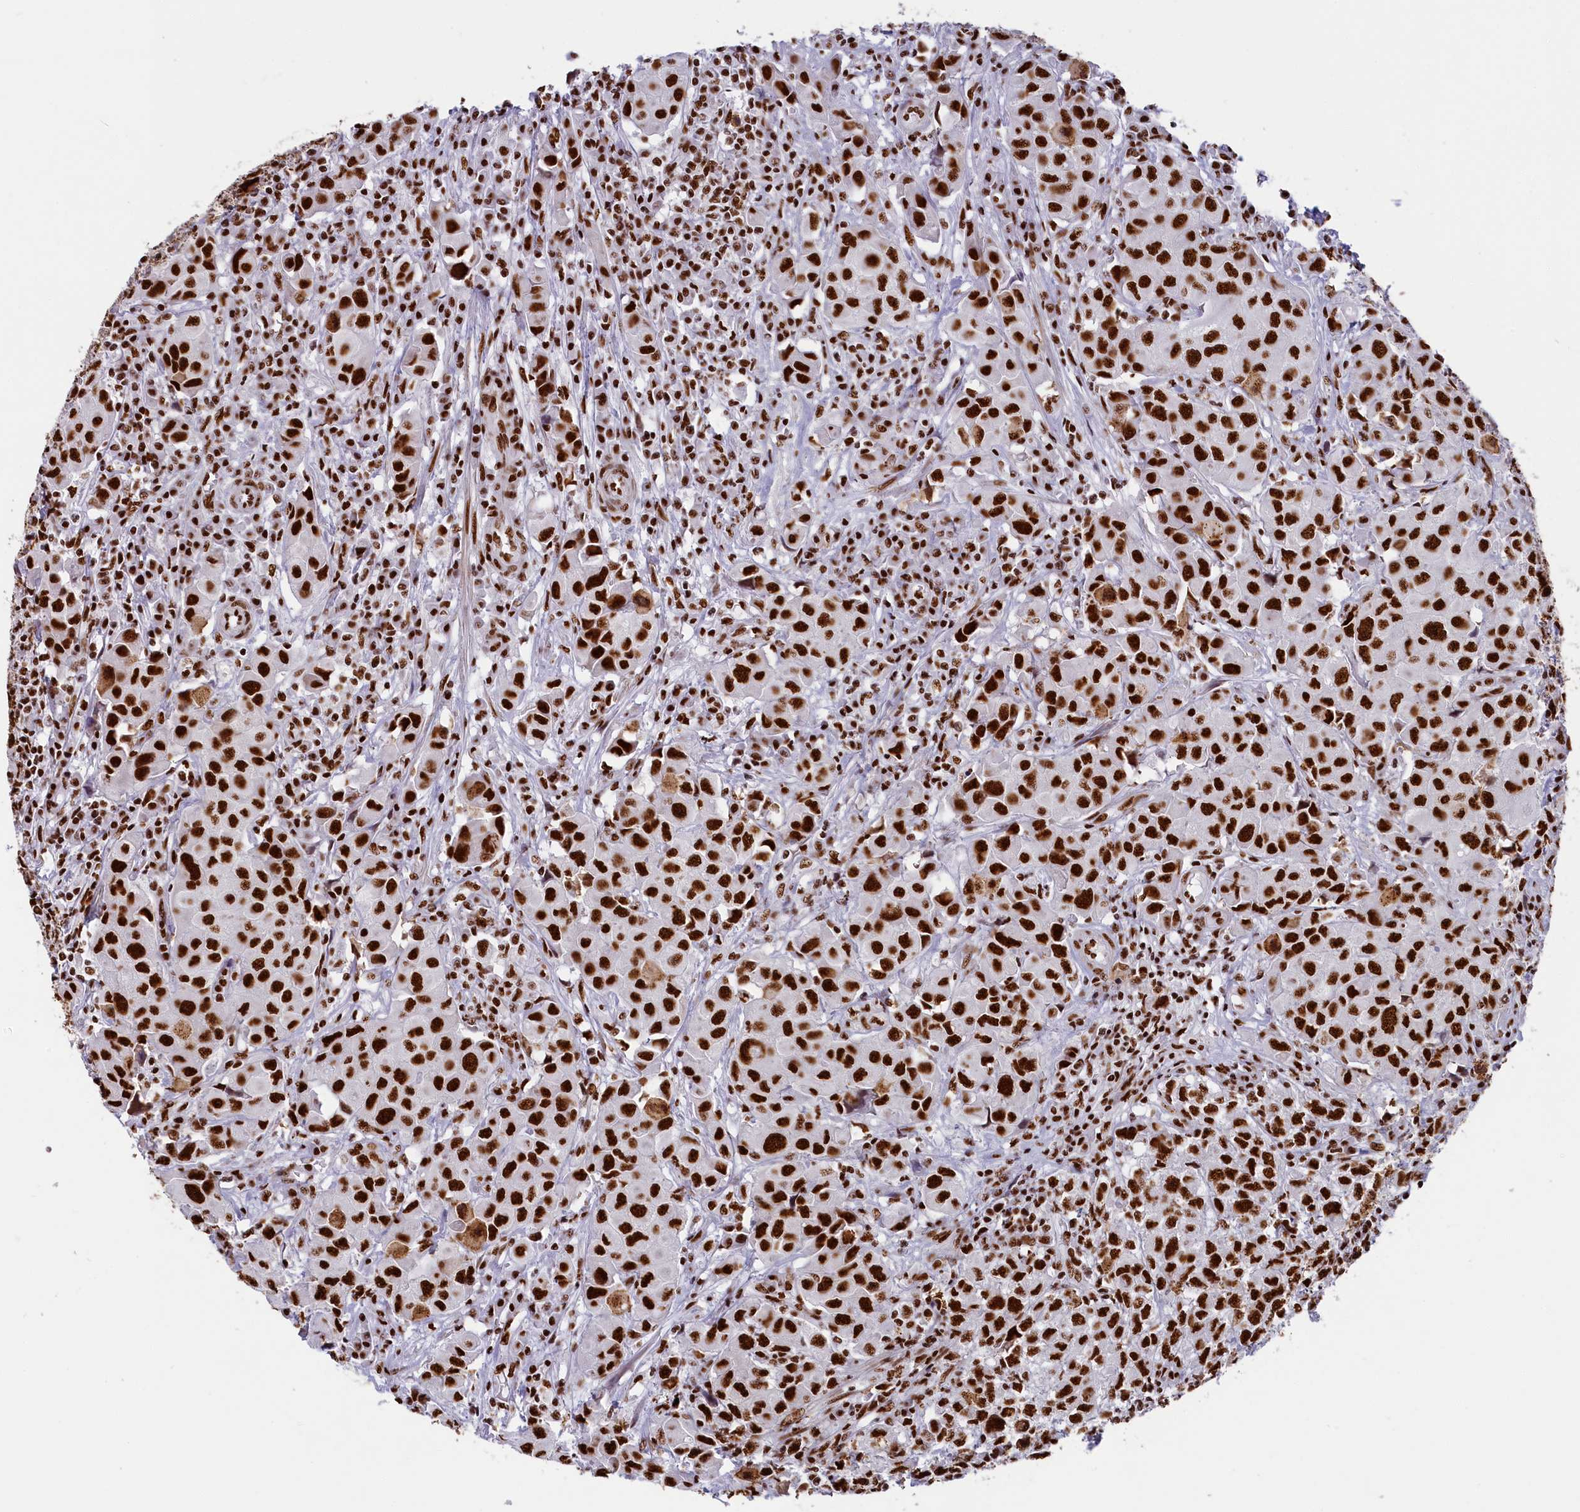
{"staining": {"intensity": "strong", "quantity": ">75%", "location": "nuclear"}, "tissue": "urothelial cancer", "cell_type": "Tumor cells", "image_type": "cancer", "snomed": [{"axis": "morphology", "description": "Urothelial carcinoma, High grade"}, {"axis": "topography", "description": "Urinary bladder"}], "caption": "High-grade urothelial carcinoma stained for a protein demonstrates strong nuclear positivity in tumor cells.", "gene": "SNRNP70", "patient": {"sex": "female", "age": 75}}